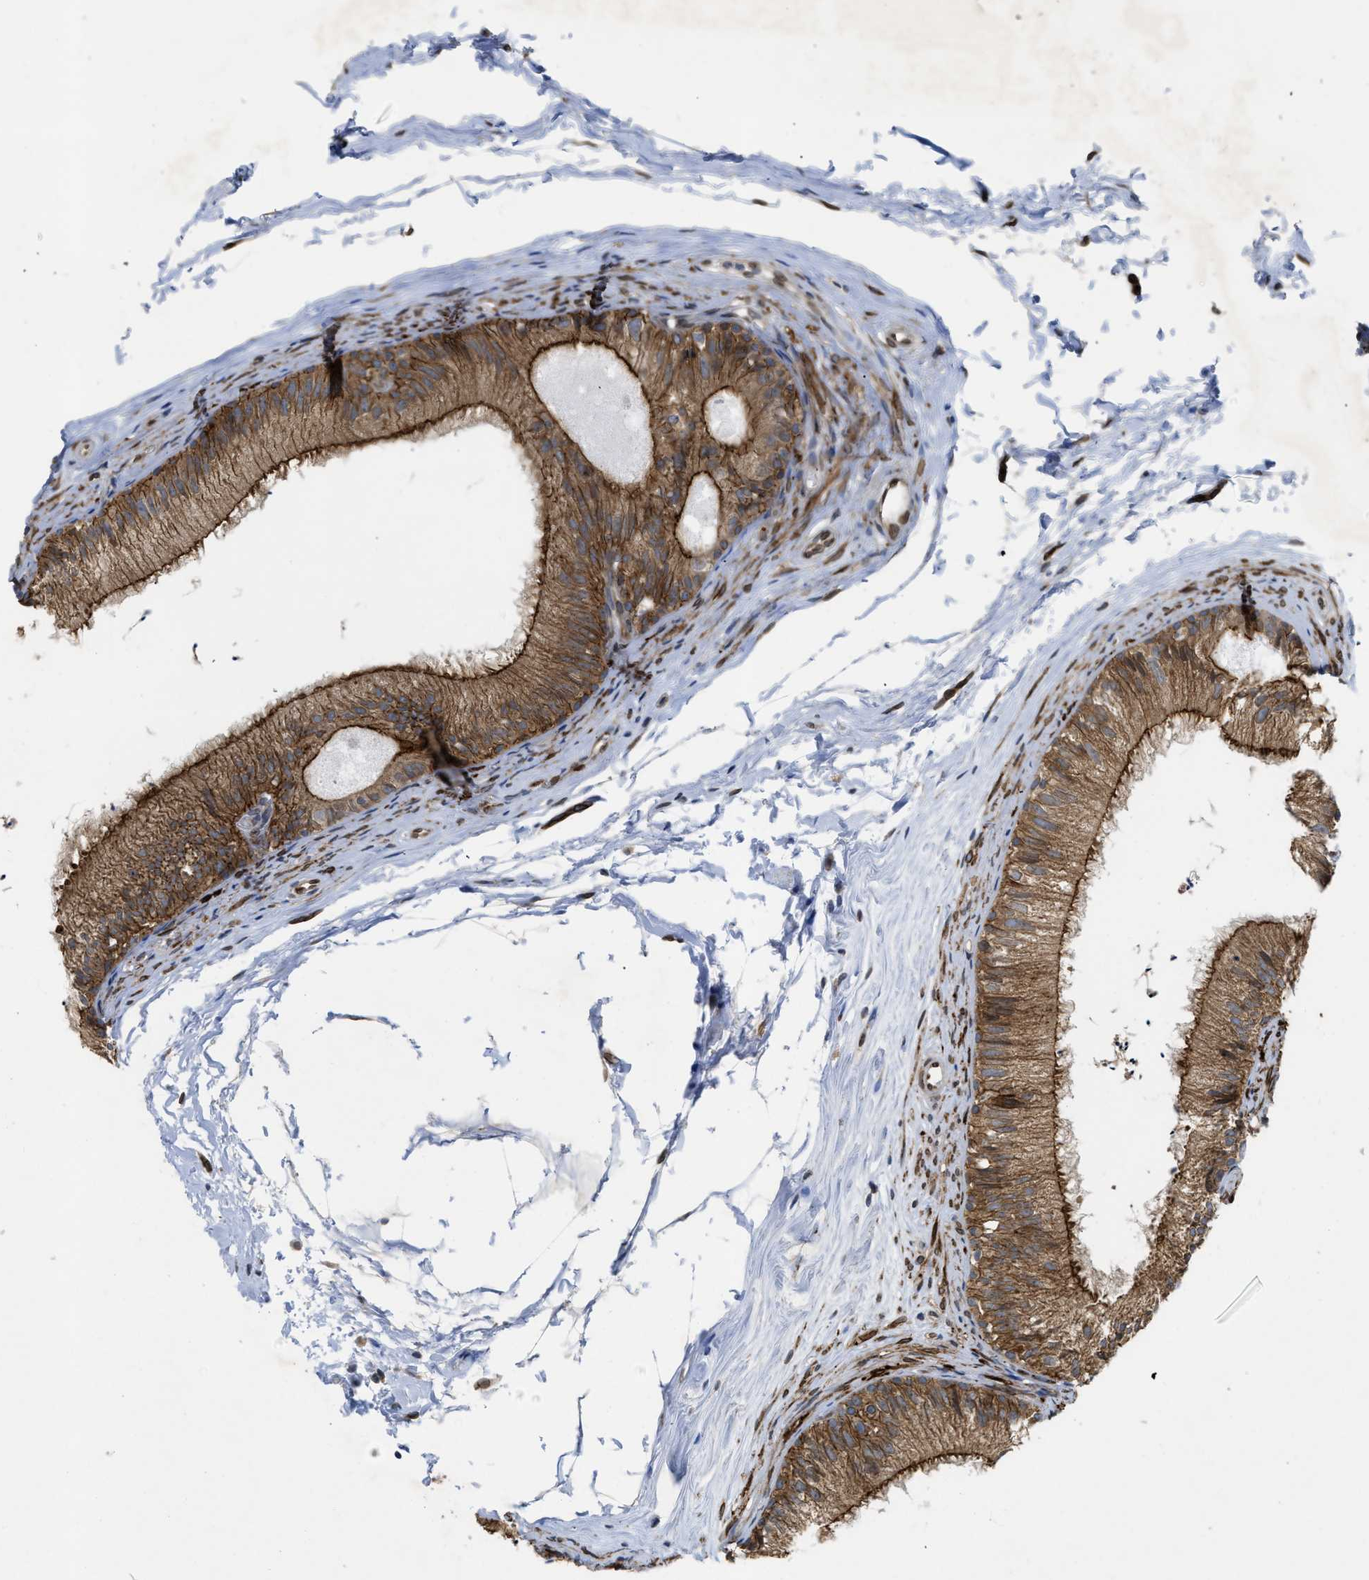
{"staining": {"intensity": "strong", "quantity": ">75%", "location": "cytoplasmic/membranous"}, "tissue": "epididymis", "cell_type": "Glandular cells", "image_type": "normal", "snomed": [{"axis": "morphology", "description": "Normal tissue, NOS"}, {"axis": "topography", "description": "Epididymis"}], "caption": "An image of human epididymis stained for a protein reveals strong cytoplasmic/membranous brown staining in glandular cells. (Stains: DAB in brown, nuclei in blue, Microscopy: brightfield microscopy at high magnification).", "gene": "EIF2AK3", "patient": {"sex": "male", "age": 56}}